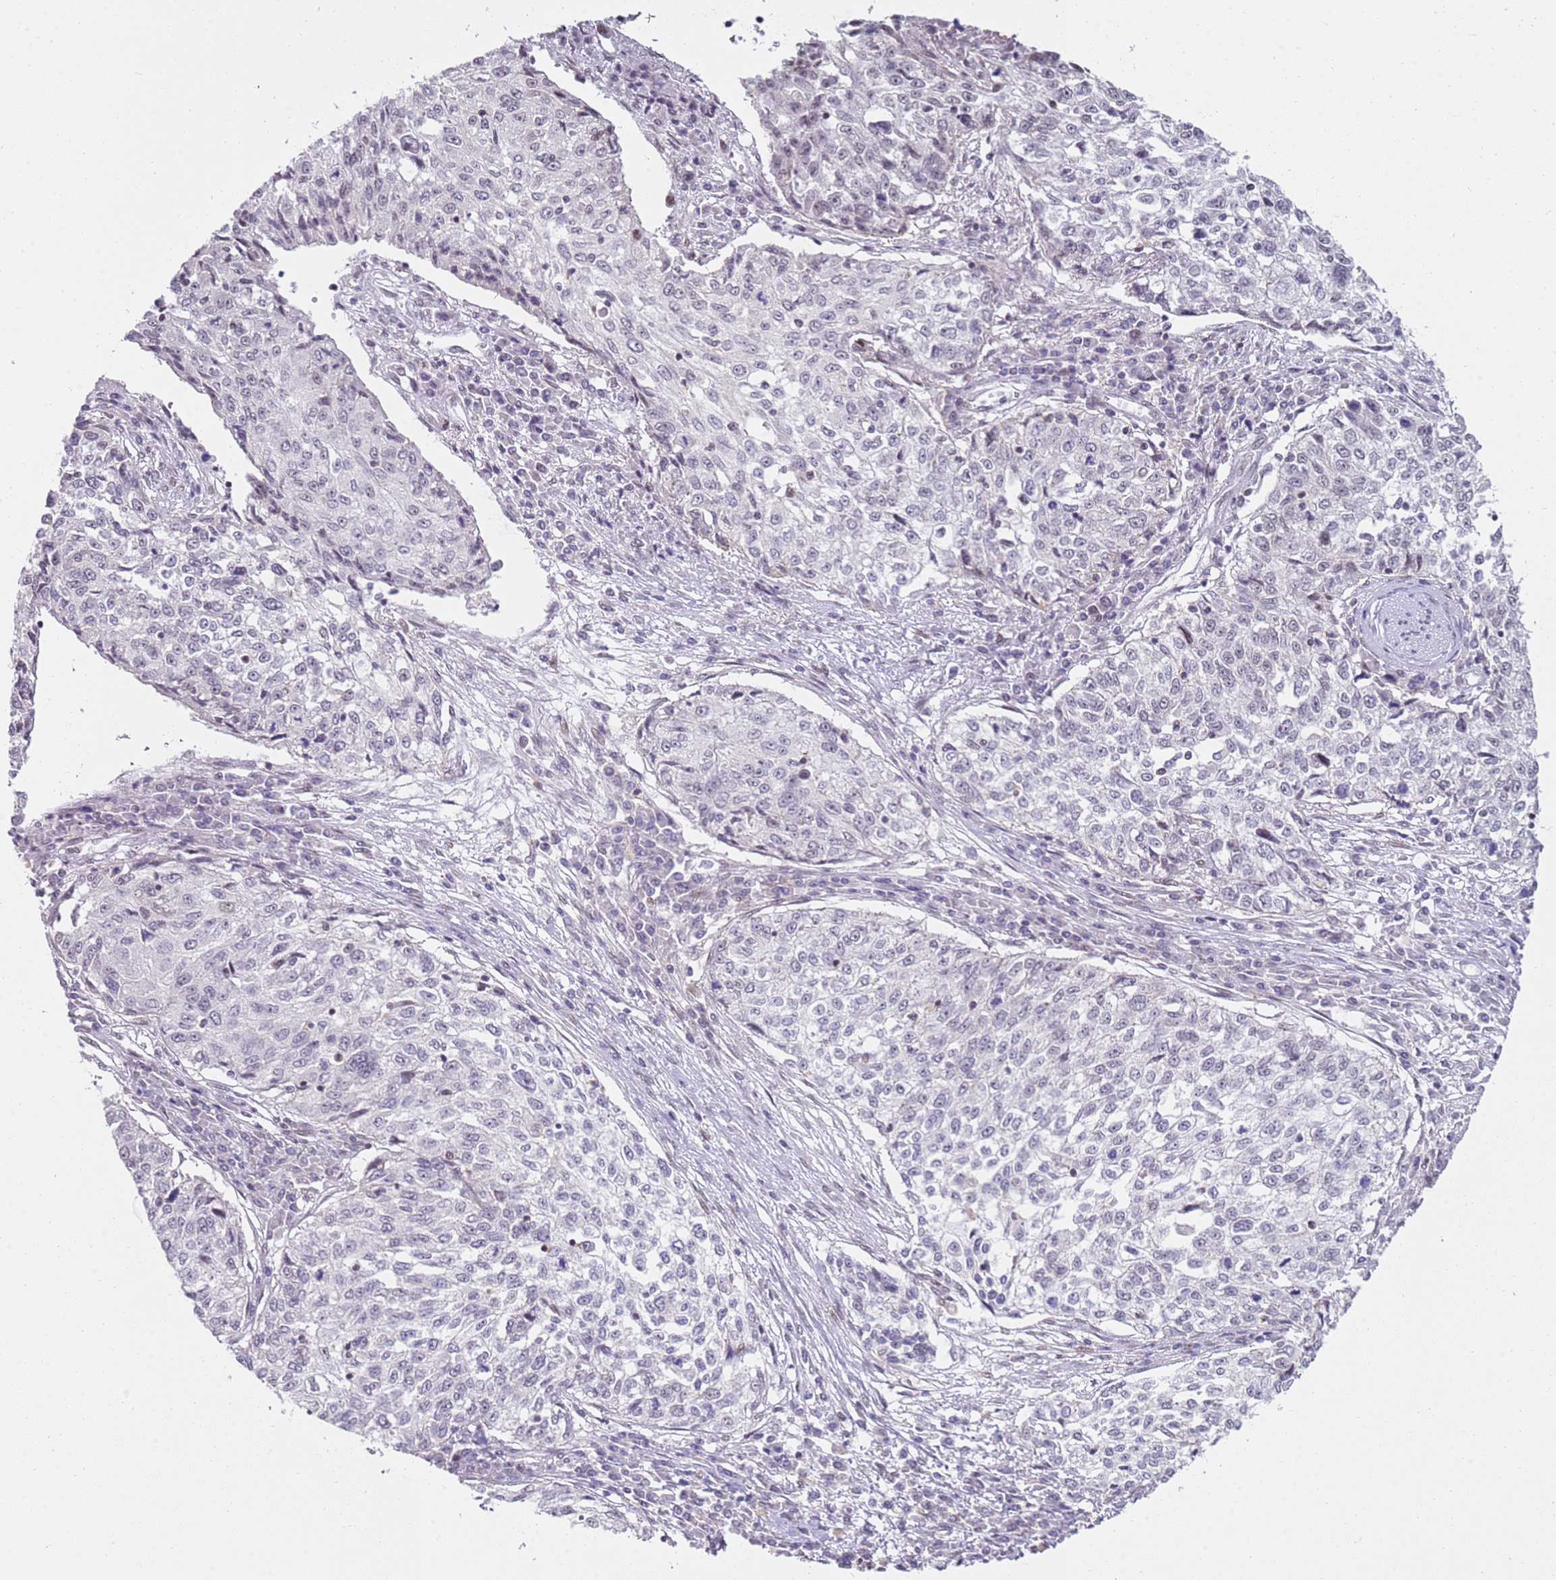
{"staining": {"intensity": "negative", "quantity": "none", "location": "none"}, "tissue": "cervical cancer", "cell_type": "Tumor cells", "image_type": "cancer", "snomed": [{"axis": "morphology", "description": "Squamous cell carcinoma, NOS"}, {"axis": "topography", "description": "Cervix"}], "caption": "DAB (3,3'-diaminobenzidine) immunohistochemical staining of human cervical cancer shows no significant positivity in tumor cells.", "gene": "PHC2", "patient": {"sex": "female", "age": 57}}